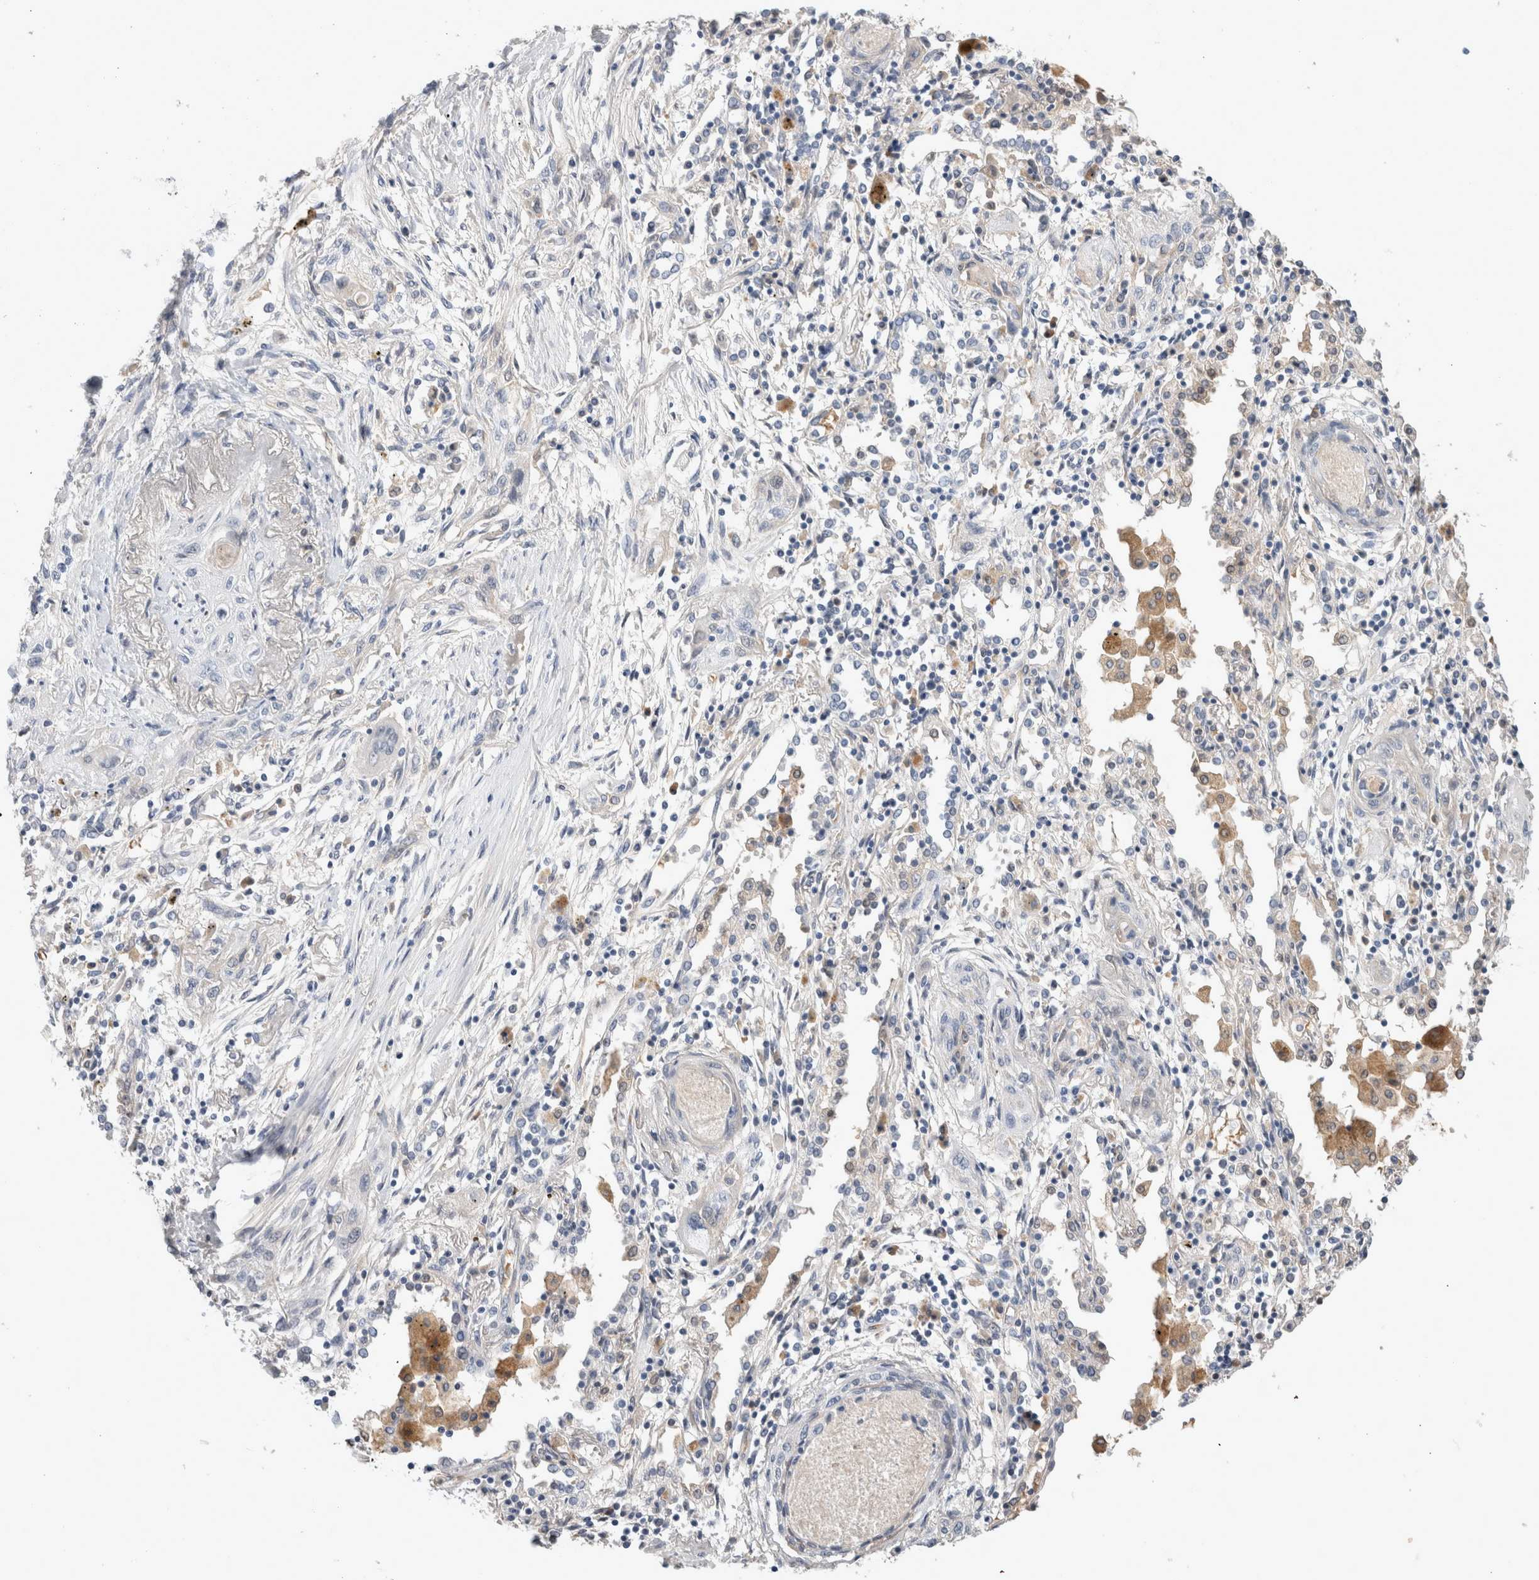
{"staining": {"intensity": "negative", "quantity": "none", "location": "none"}, "tissue": "lung cancer", "cell_type": "Tumor cells", "image_type": "cancer", "snomed": [{"axis": "morphology", "description": "Squamous cell carcinoma, NOS"}, {"axis": "topography", "description": "Lung"}], "caption": "Immunohistochemistry (IHC) image of lung squamous cell carcinoma stained for a protein (brown), which displays no staining in tumor cells. (Brightfield microscopy of DAB immunohistochemistry at high magnification).", "gene": "SCGB1A1", "patient": {"sex": "female", "age": 47}}